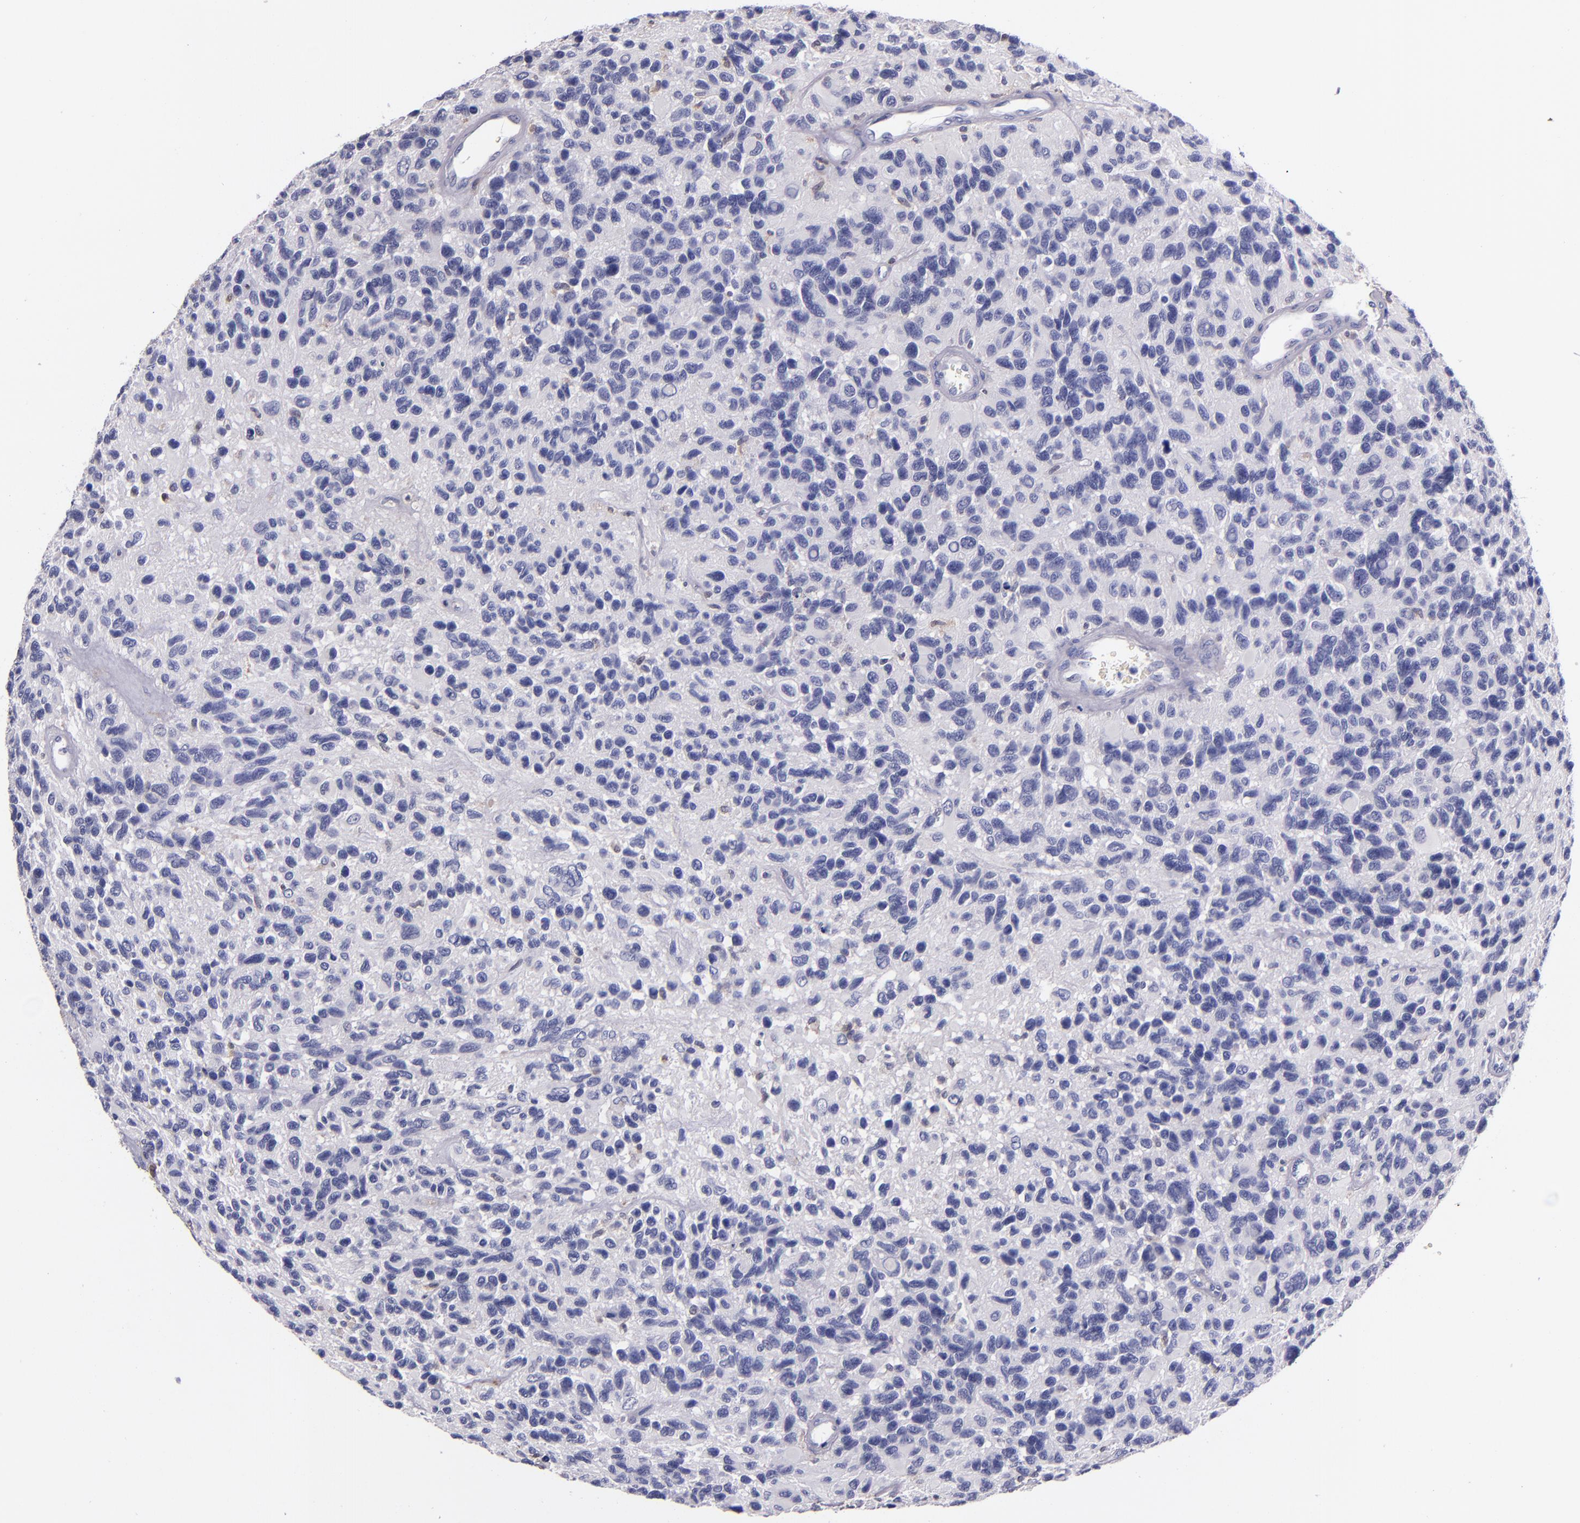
{"staining": {"intensity": "negative", "quantity": "none", "location": "none"}, "tissue": "glioma", "cell_type": "Tumor cells", "image_type": "cancer", "snomed": [{"axis": "morphology", "description": "Glioma, malignant, High grade"}, {"axis": "topography", "description": "Brain"}], "caption": "Glioma stained for a protein using IHC displays no expression tumor cells.", "gene": "F13A1", "patient": {"sex": "male", "age": 77}}